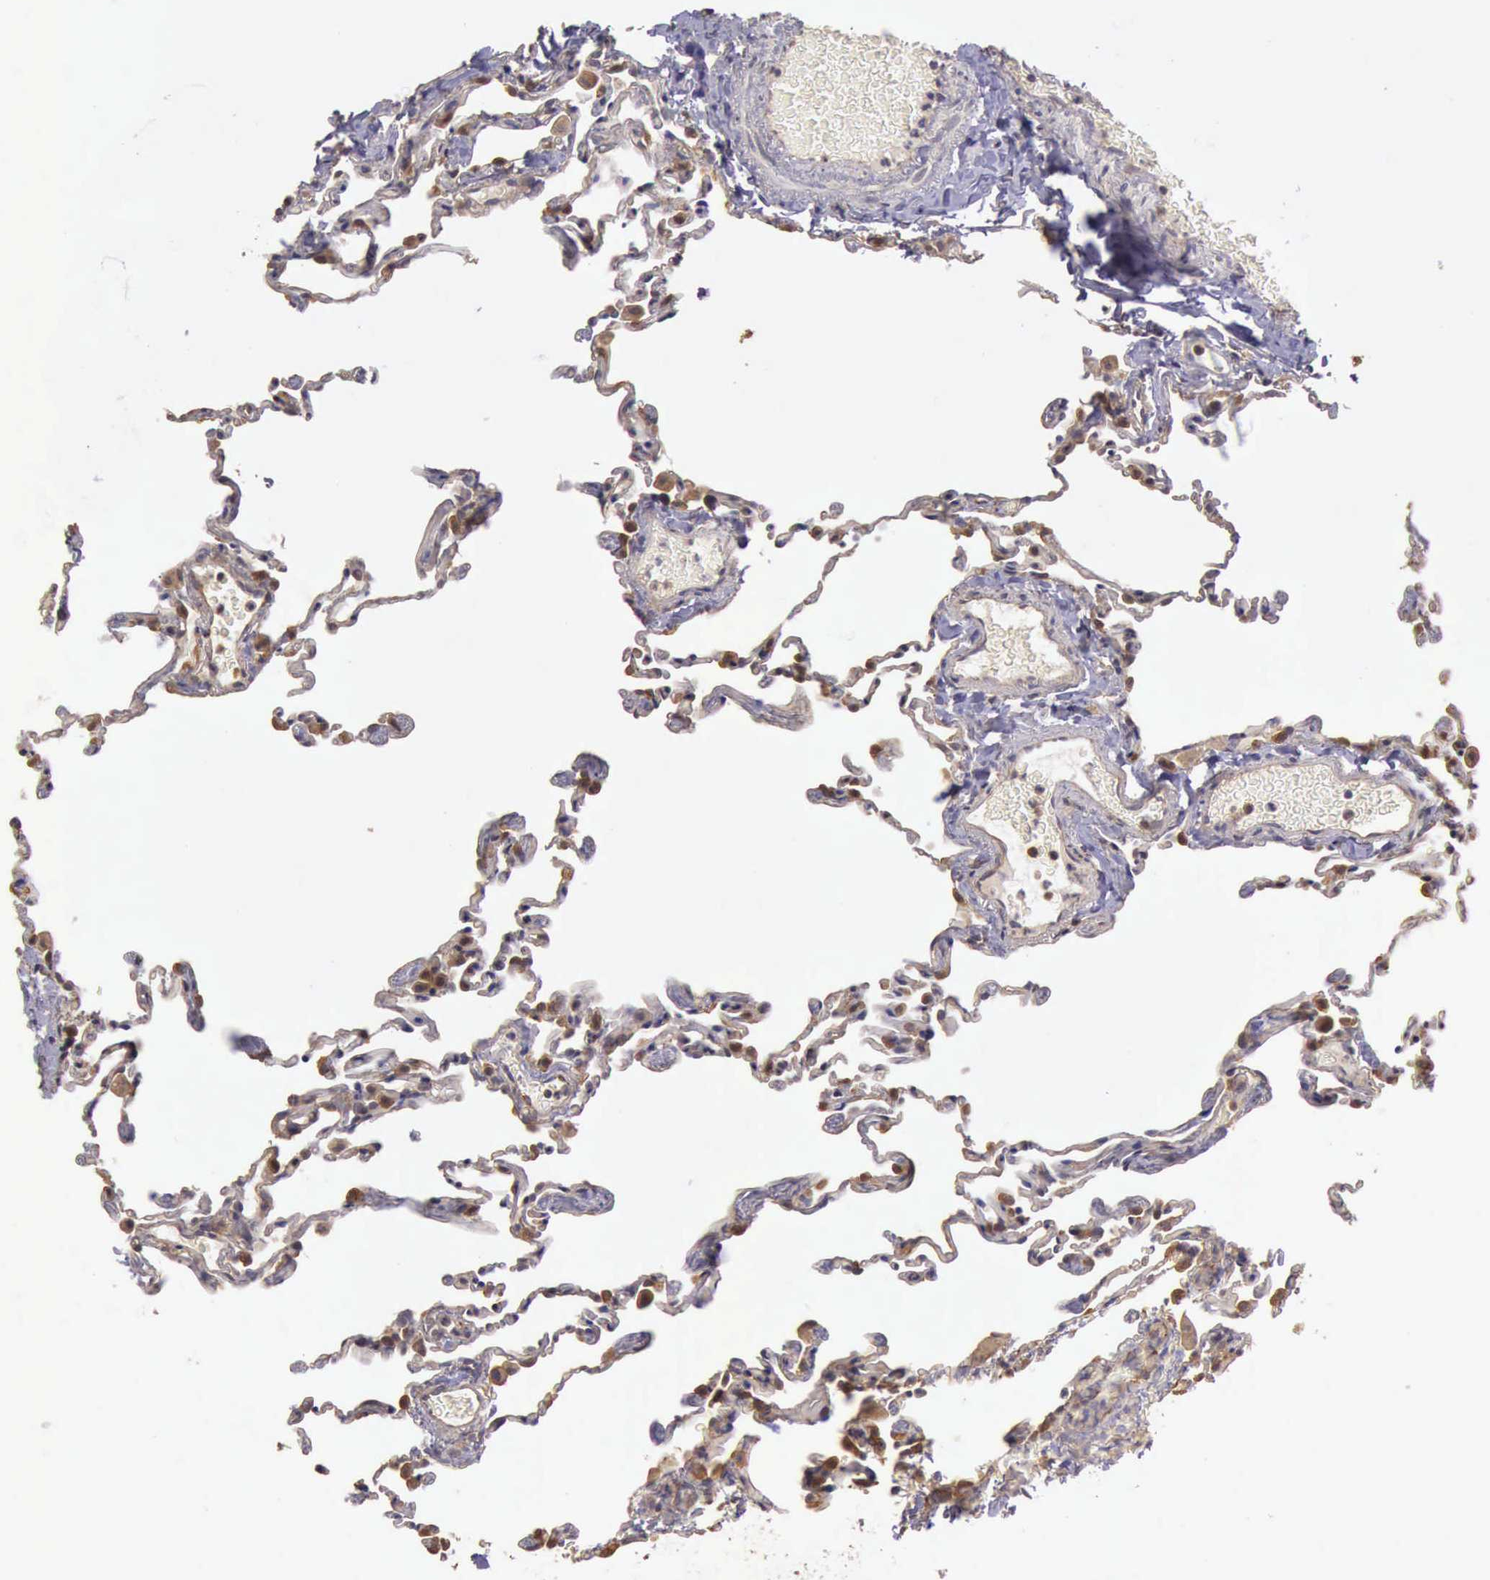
{"staining": {"intensity": "moderate", "quantity": ">75%", "location": "cytoplasmic/membranous"}, "tissue": "lung", "cell_type": "Alveolar cells", "image_type": "normal", "snomed": [{"axis": "morphology", "description": "Normal tissue, NOS"}, {"axis": "topography", "description": "Lung"}], "caption": "This image exhibits benign lung stained with immunohistochemistry to label a protein in brown. The cytoplasmic/membranous of alveolar cells show moderate positivity for the protein. Nuclei are counter-stained blue.", "gene": "EIF5", "patient": {"sex": "female", "age": 61}}